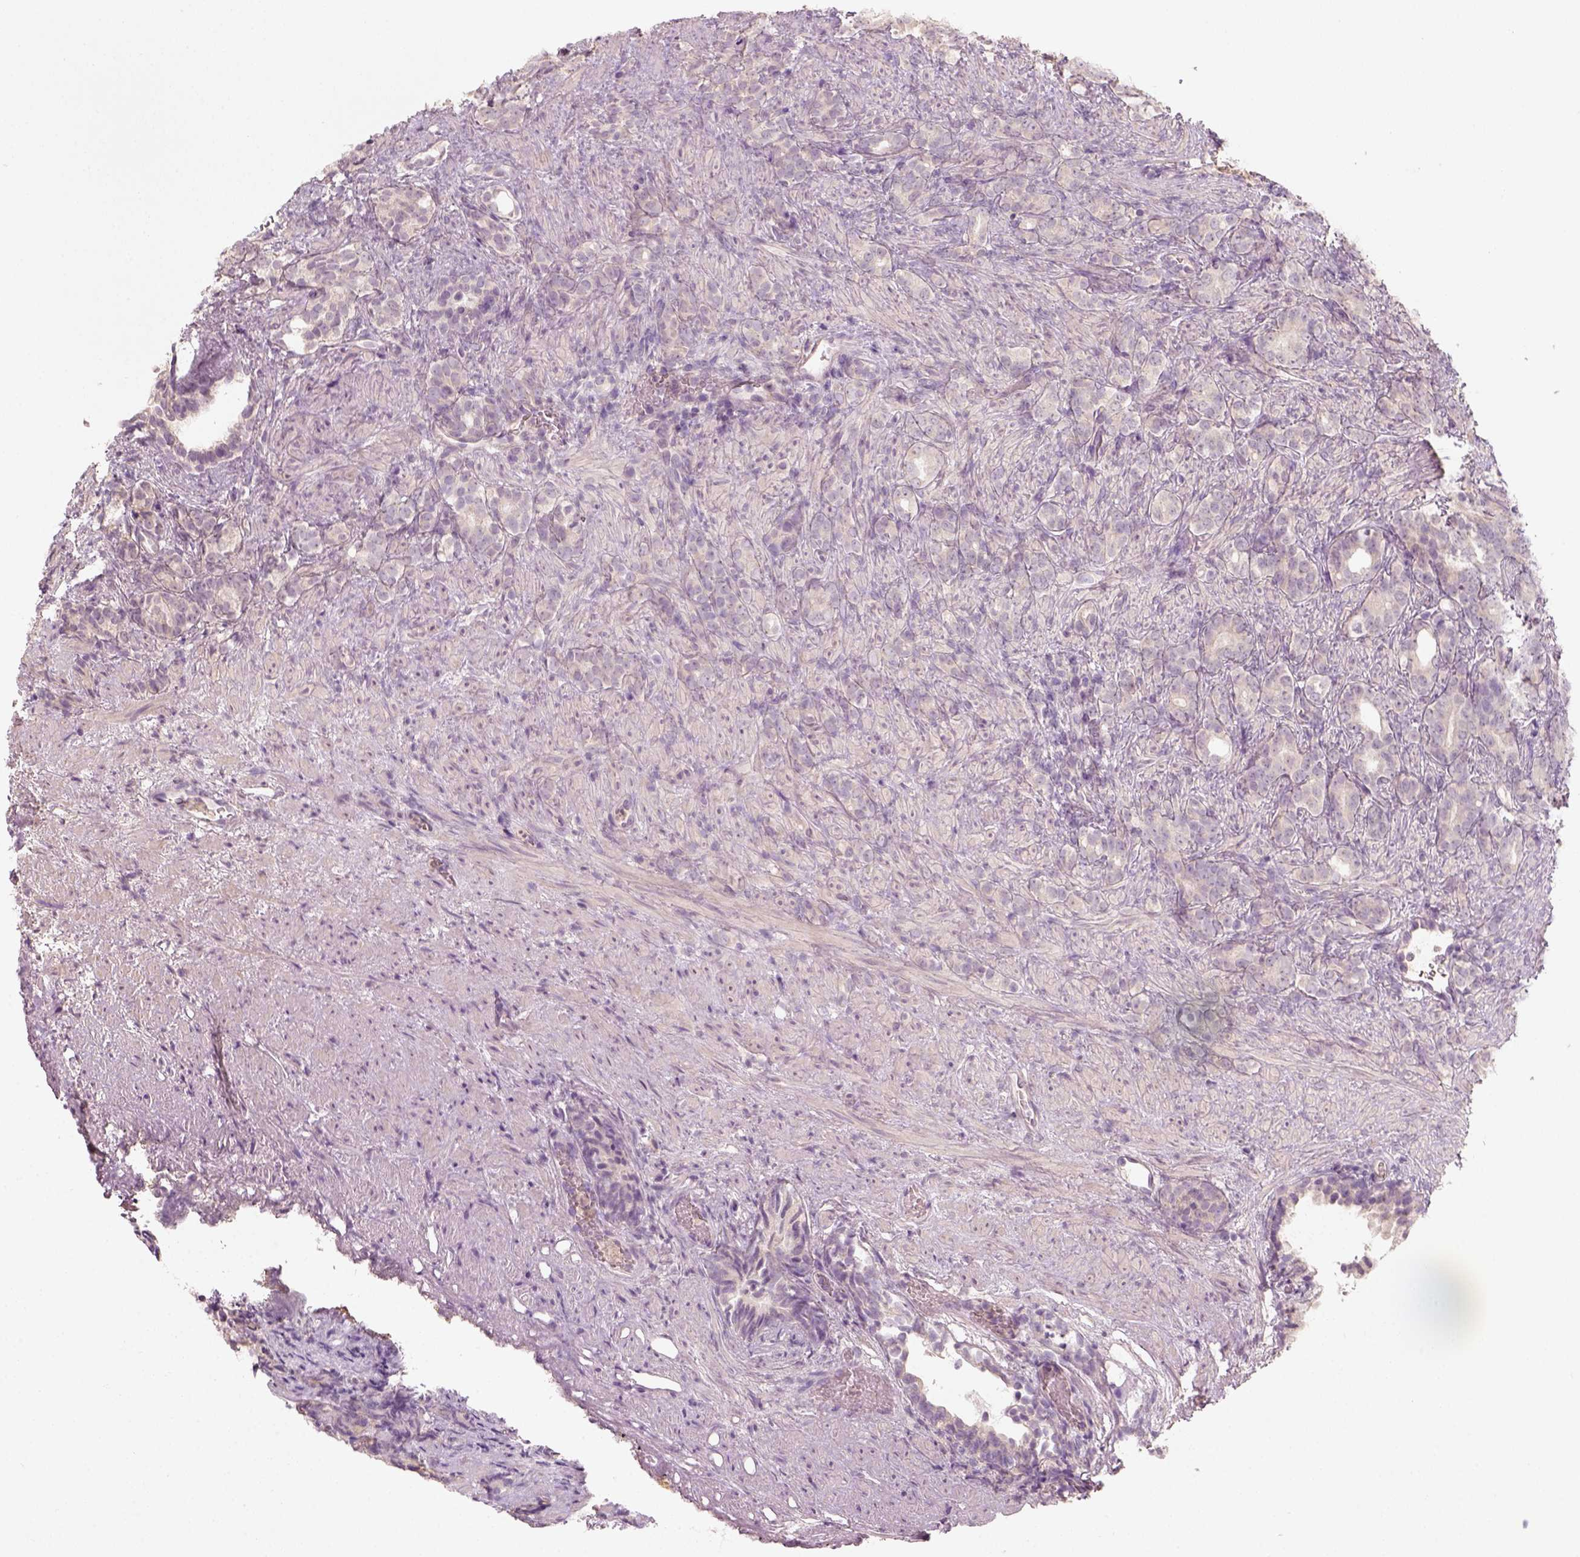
{"staining": {"intensity": "negative", "quantity": "none", "location": "none"}, "tissue": "prostate cancer", "cell_type": "Tumor cells", "image_type": "cancer", "snomed": [{"axis": "morphology", "description": "Adenocarcinoma, High grade"}, {"axis": "topography", "description": "Prostate"}], "caption": "Prostate cancer (adenocarcinoma (high-grade)) stained for a protein using immunohistochemistry shows no positivity tumor cells.", "gene": "AQP9", "patient": {"sex": "male", "age": 84}}